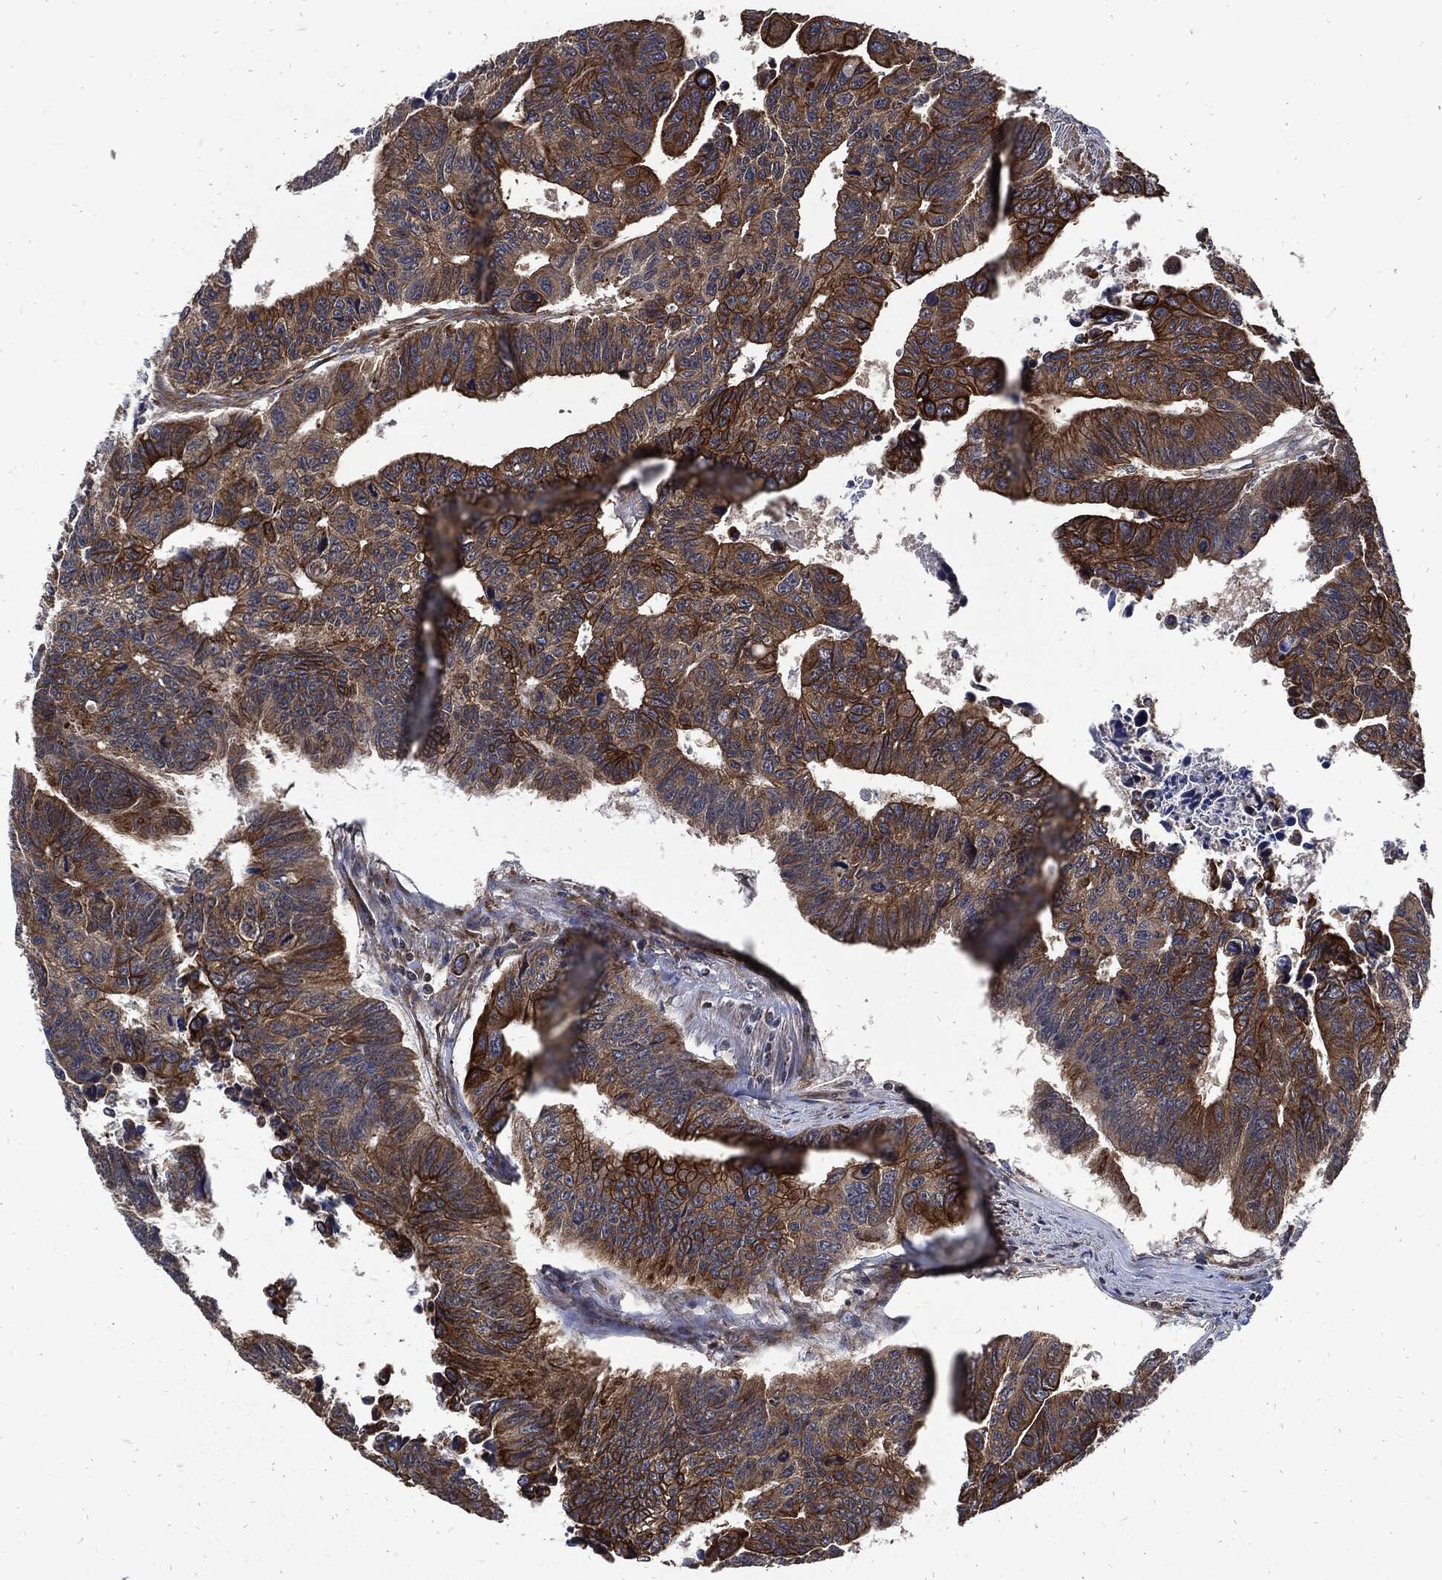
{"staining": {"intensity": "strong", "quantity": "25%-75%", "location": "cytoplasmic/membranous"}, "tissue": "colorectal cancer", "cell_type": "Tumor cells", "image_type": "cancer", "snomed": [{"axis": "morphology", "description": "Adenocarcinoma, NOS"}, {"axis": "topography", "description": "Rectum"}], "caption": "Colorectal adenocarcinoma stained with IHC reveals strong cytoplasmic/membranous positivity in about 25%-75% of tumor cells.", "gene": "DCTN1", "patient": {"sex": "female", "age": 85}}